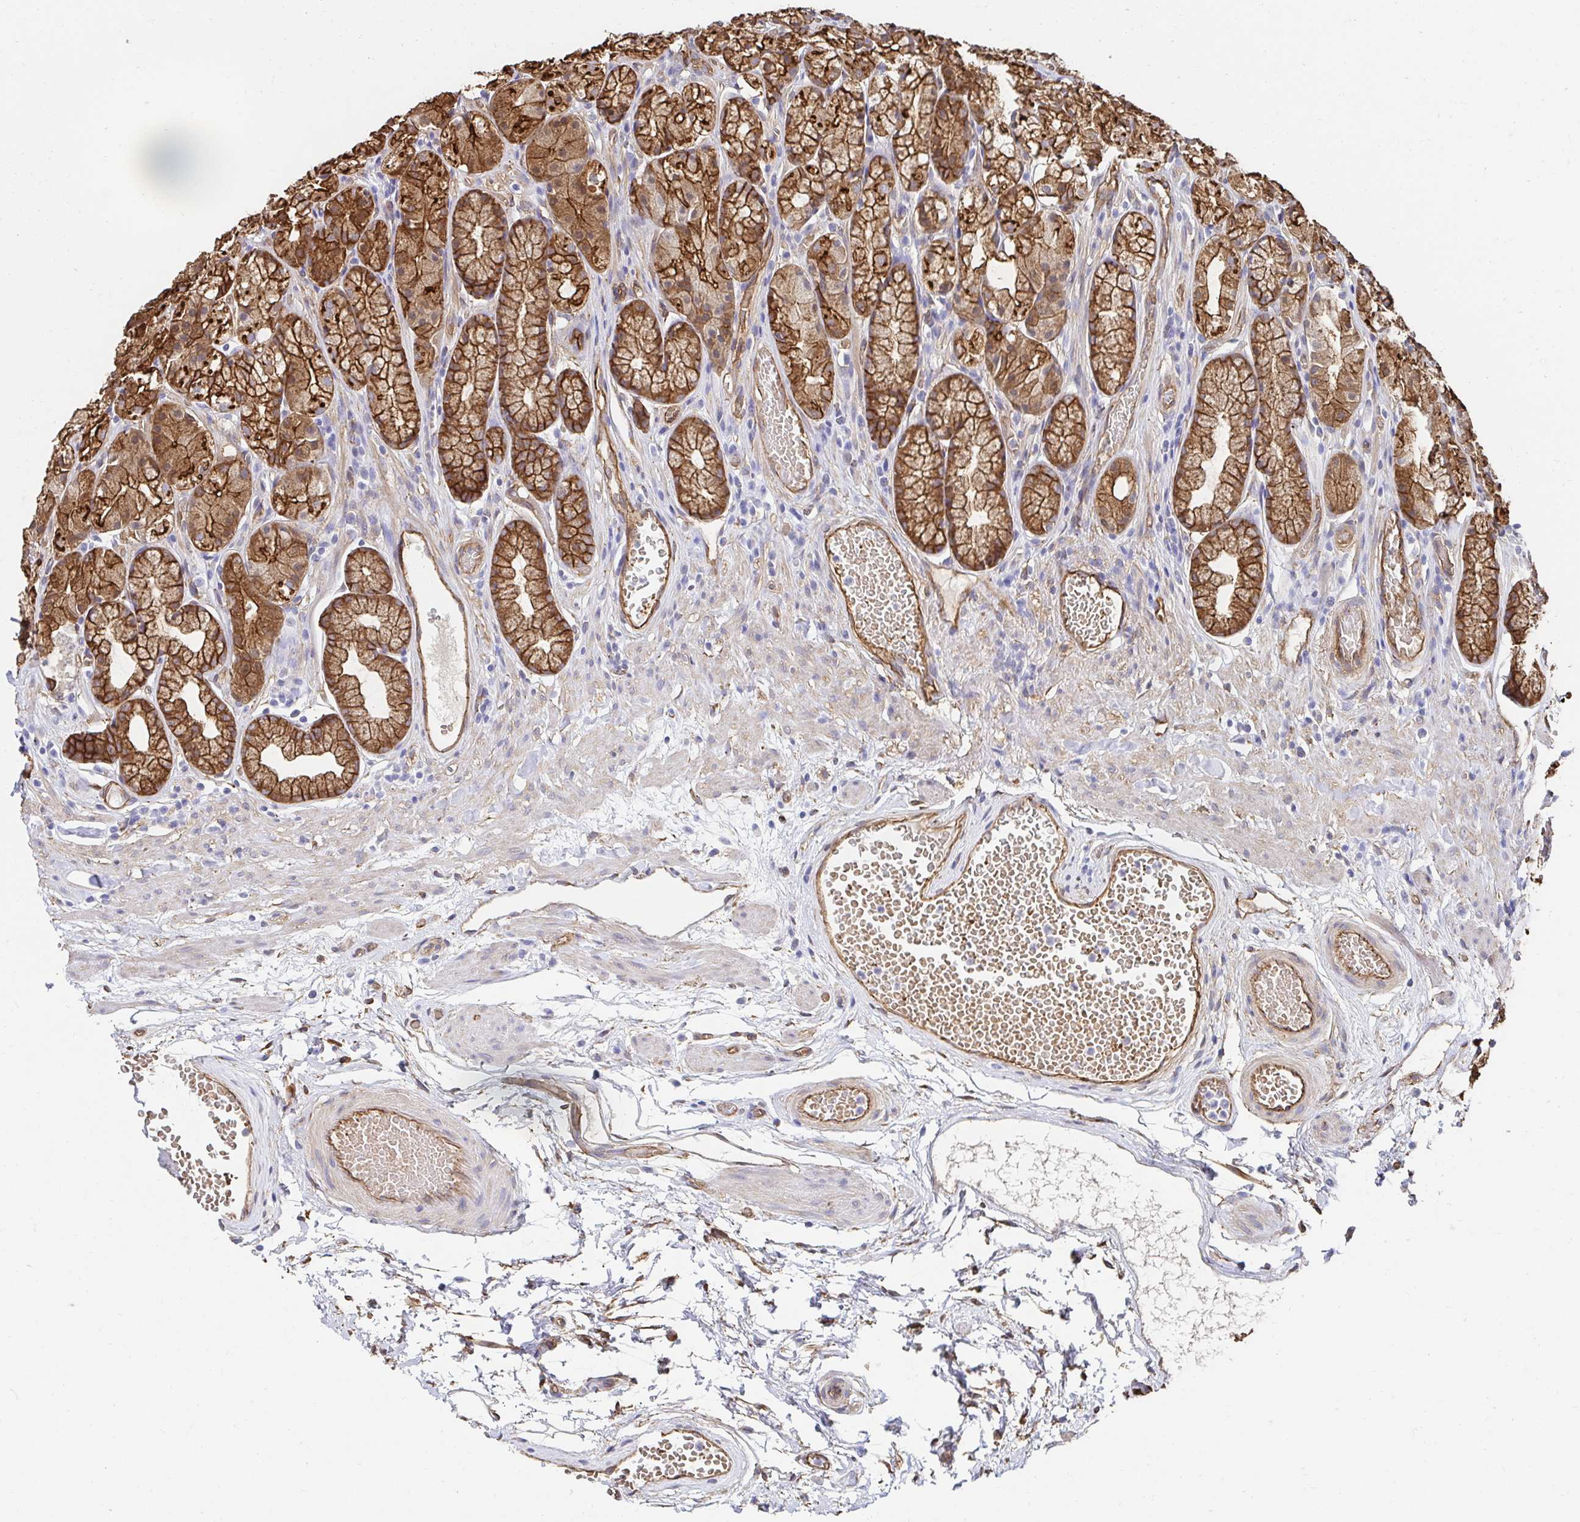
{"staining": {"intensity": "strong", "quantity": ">75%", "location": "cytoplasmic/membranous"}, "tissue": "stomach", "cell_type": "Glandular cells", "image_type": "normal", "snomed": [{"axis": "morphology", "description": "Normal tissue, NOS"}, {"axis": "topography", "description": "Smooth muscle"}, {"axis": "topography", "description": "Stomach"}], "caption": "A micrograph of stomach stained for a protein demonstrates strong cytoplasmic/membranous brown staining in glandular cells.", "gene": "CTTN", "patient": {"sex": "male", "age": 70}}